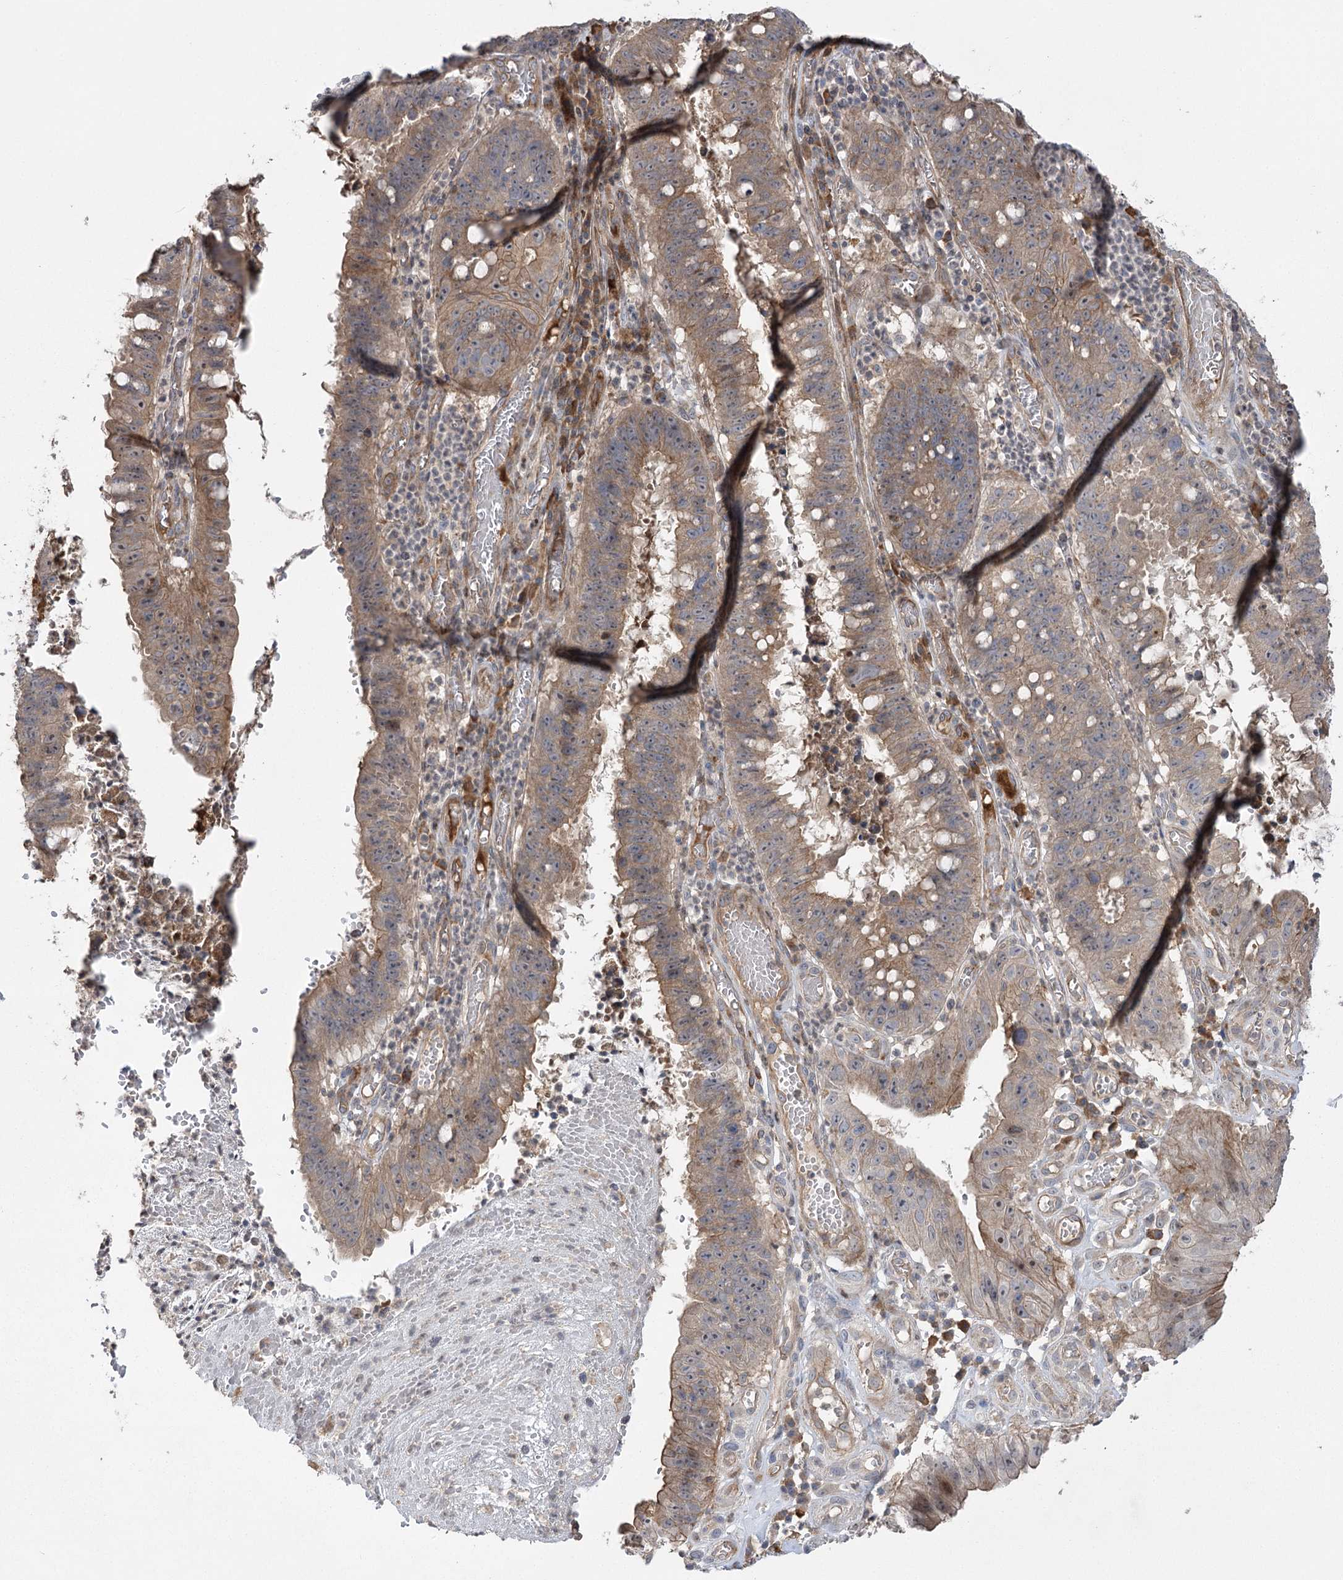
{"staining": {"intensity": "moderate", "quantity": ">75%", "location": "cytoplasmic/membranous"}, "tissue": "stomach cancer", "cell_type": "Tumor cells", "image_type": "cancer", "snomed": [{"axis": "morphology", "description": "Adenocarcinoma, NOS"}, {"axis": "topography", "description": "Stomach"}], "caption": "Brown immunohistochemical staining in stomach adenocarcinoma shows moderate cytoplasmic/membranous staining in about >75% of tumor cells.", "gene": "KCNN2", "patient": {"sex": "male", "age": 59}}